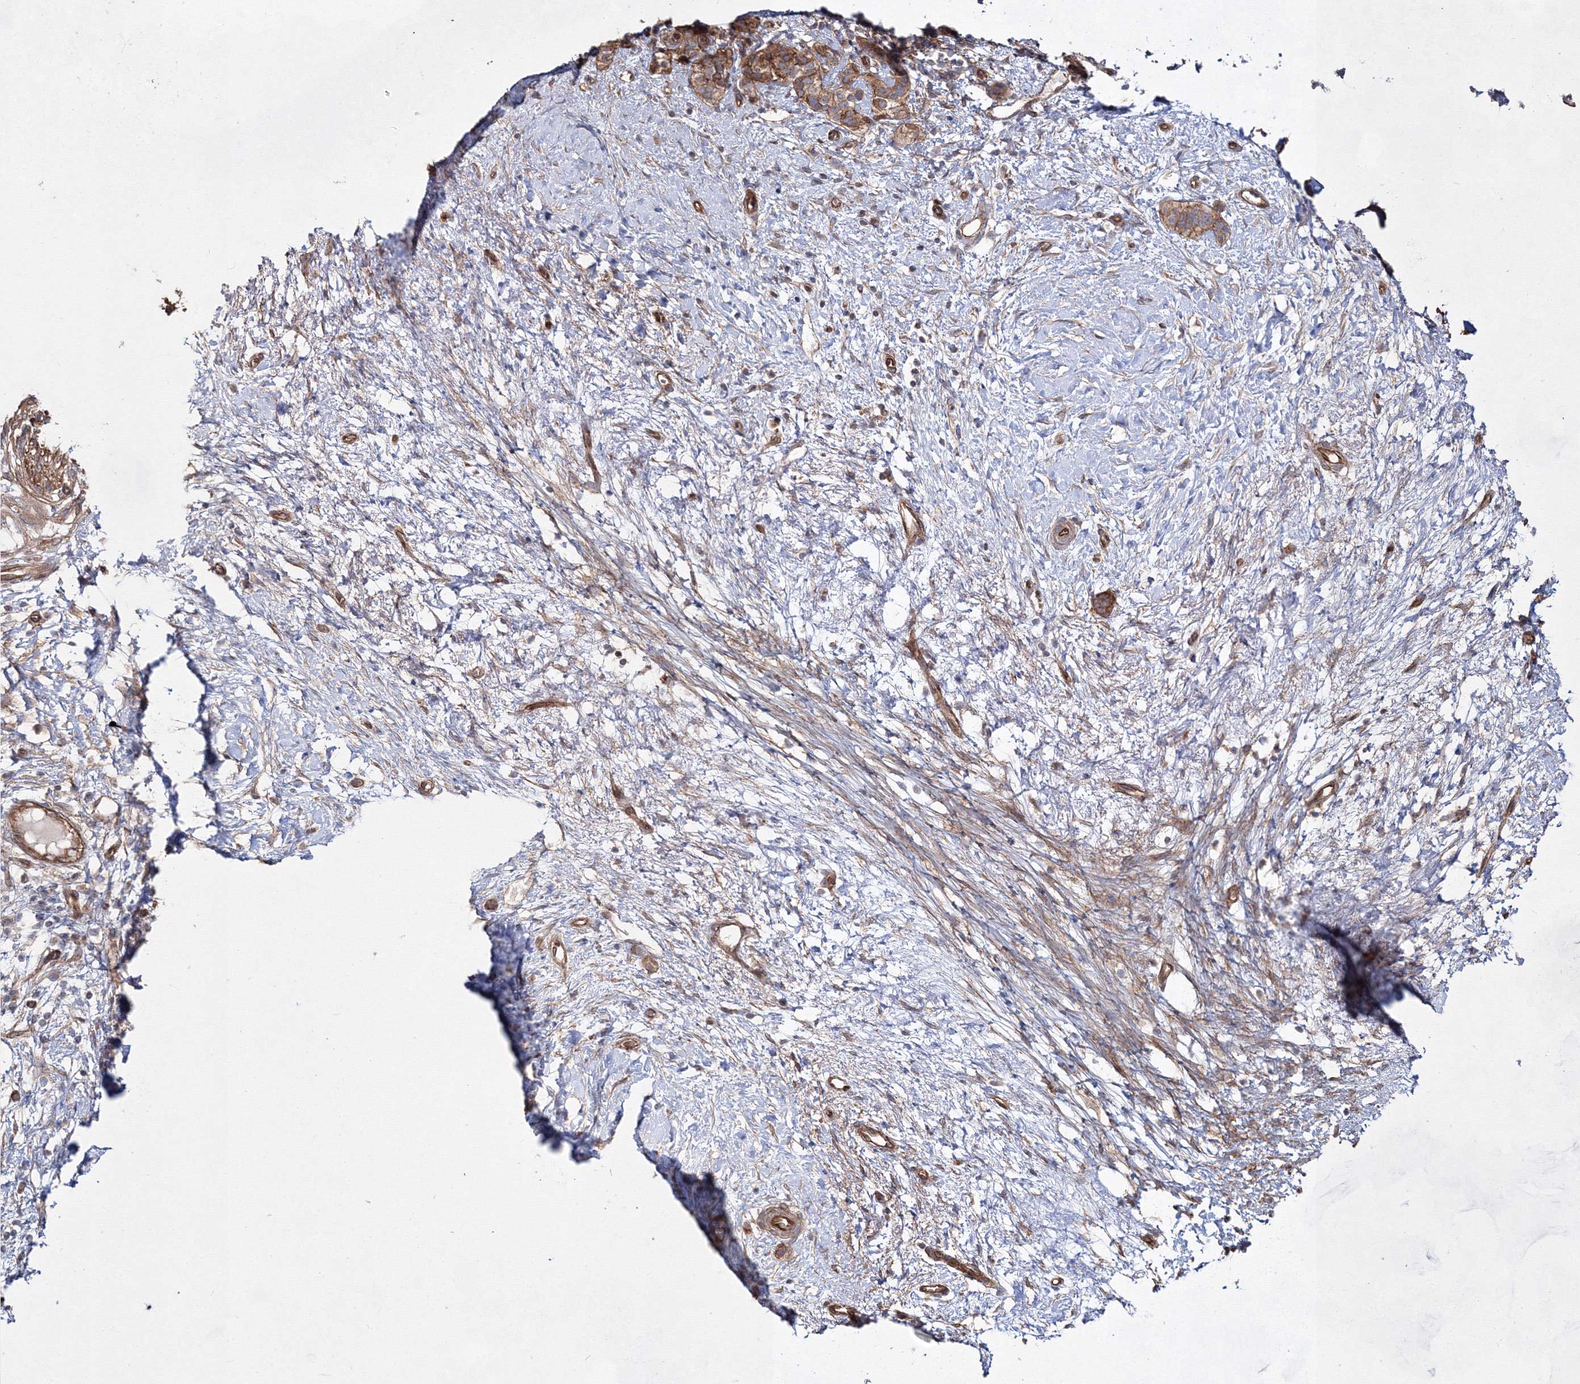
{"staining": {"intensity": "moderate", "quantity": ">75%", "location": "cytoplasmic/membranous"}, "tissue": "pancreatic cancer", "cell_type": "Tumor cells", "image_type": "cancer", "snomed": [{"axis": "morphology", "description": "Adenocarcinoma, NOS"}, {"axis": "topography", "description": "Pancreas"}], "caption": "This is a photomicrograph of immunohistochemistry staining of pancreatic cancer (adenocarcinoma), which shows moderate staining in the cytoplasmic/membranous of tumor cells.", "gene": "EXOC6", "patient": {"sex": "male", "age": 50}}